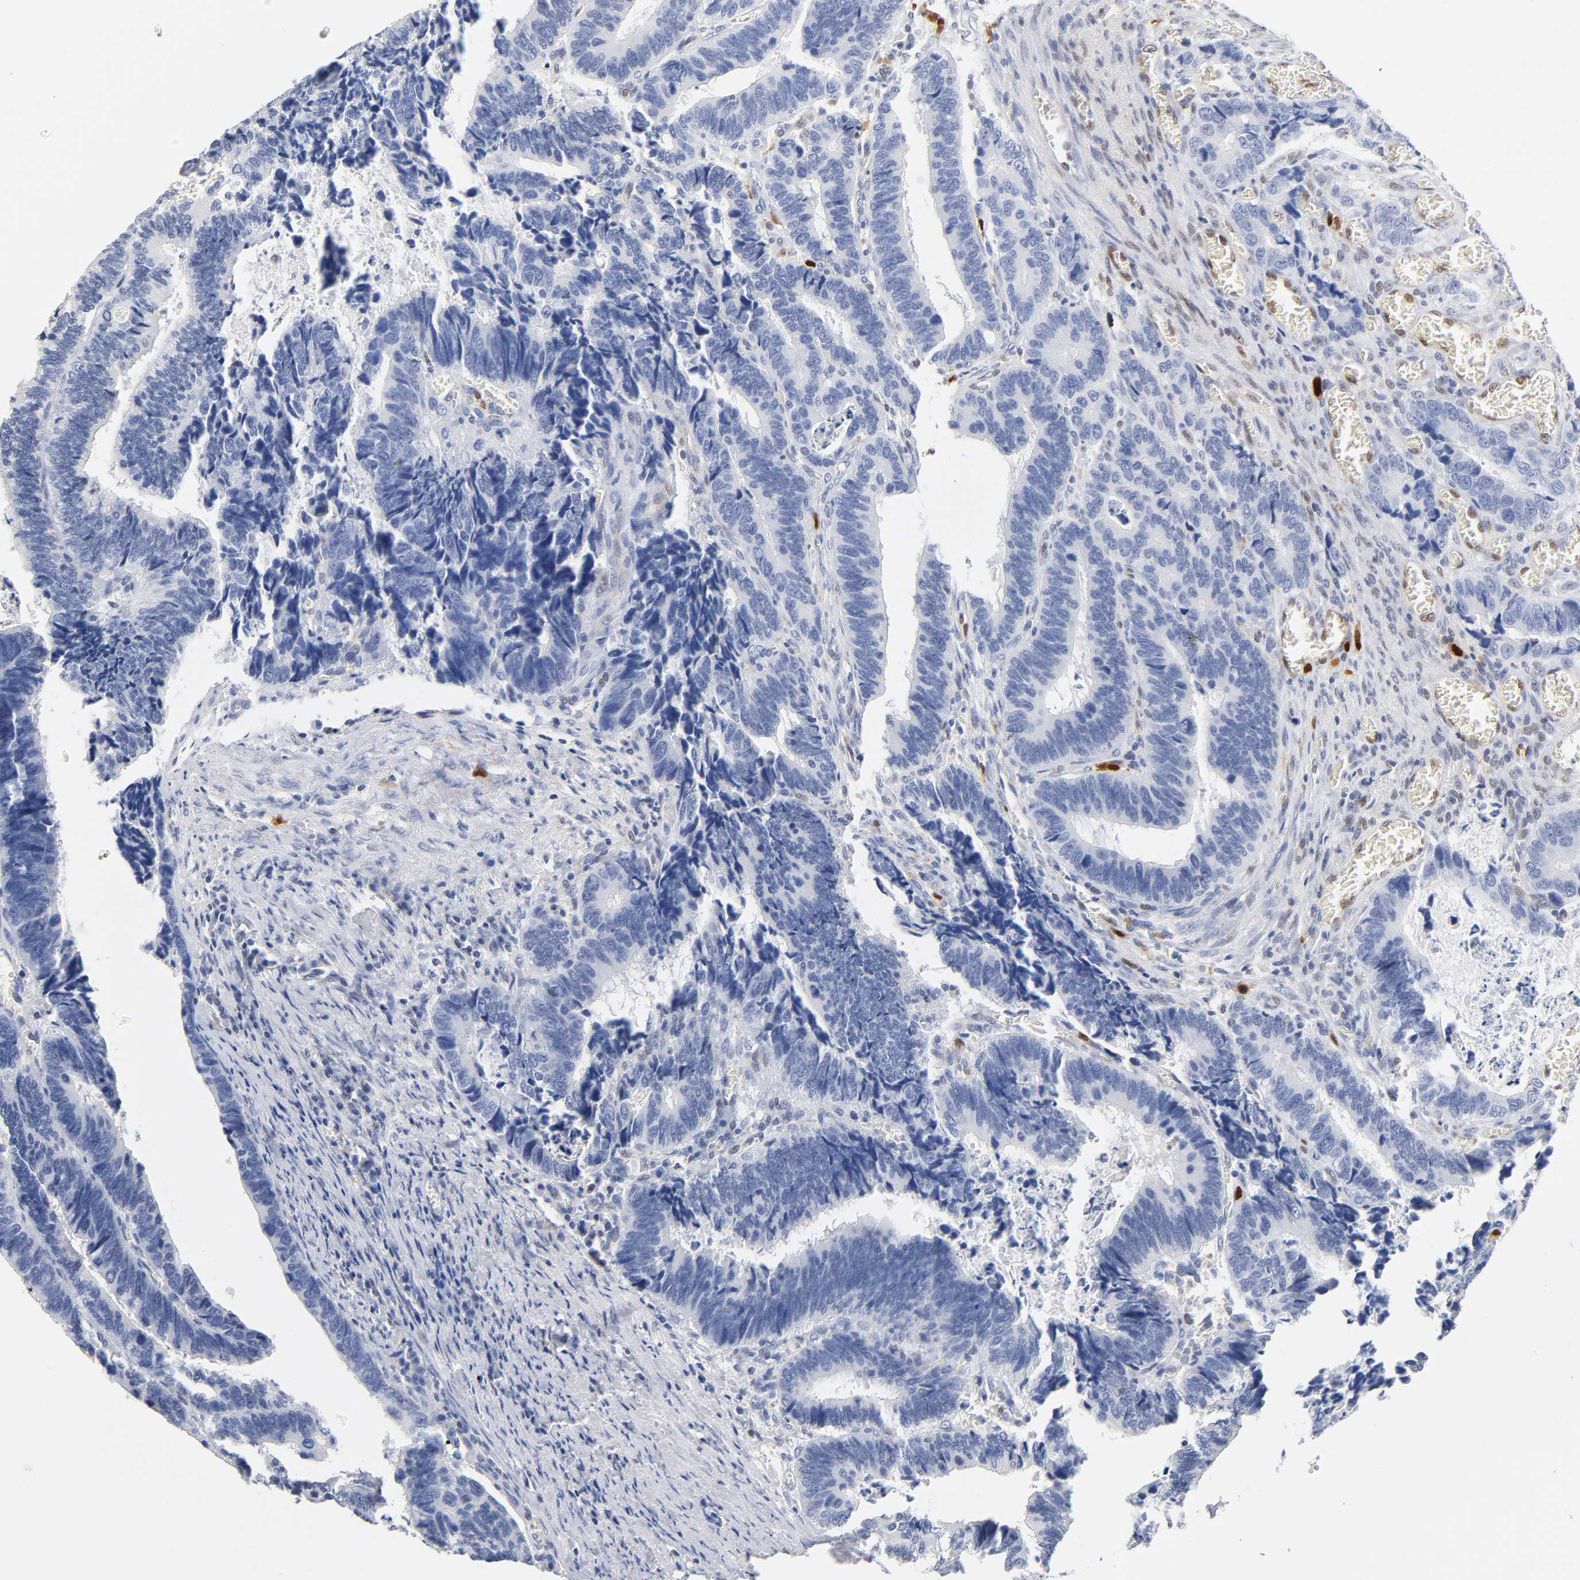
{"staining": {"intensity": "negative", "quantity": "none", "location": "none"}, "tissue": "colorectal cancer", "cell_type": "Tumor cells", "image_type": "cancer", "snomed": [{"axis": "morphology", "description": "Adenocarcinoma, NOS"}, {"axis": "topography", "description": "Colon"}], "caption": "IHC histopathology image of human adenocarcinoma (colorectal) stained for a protein (brown), which exhibits no expression in tumor cells. (DAB immunohistochemistry (IHC) visualized using brightfield microscopy, high magnification).", "gene": "NFATC1", "patient": {"sex": "male", "age": 72}}